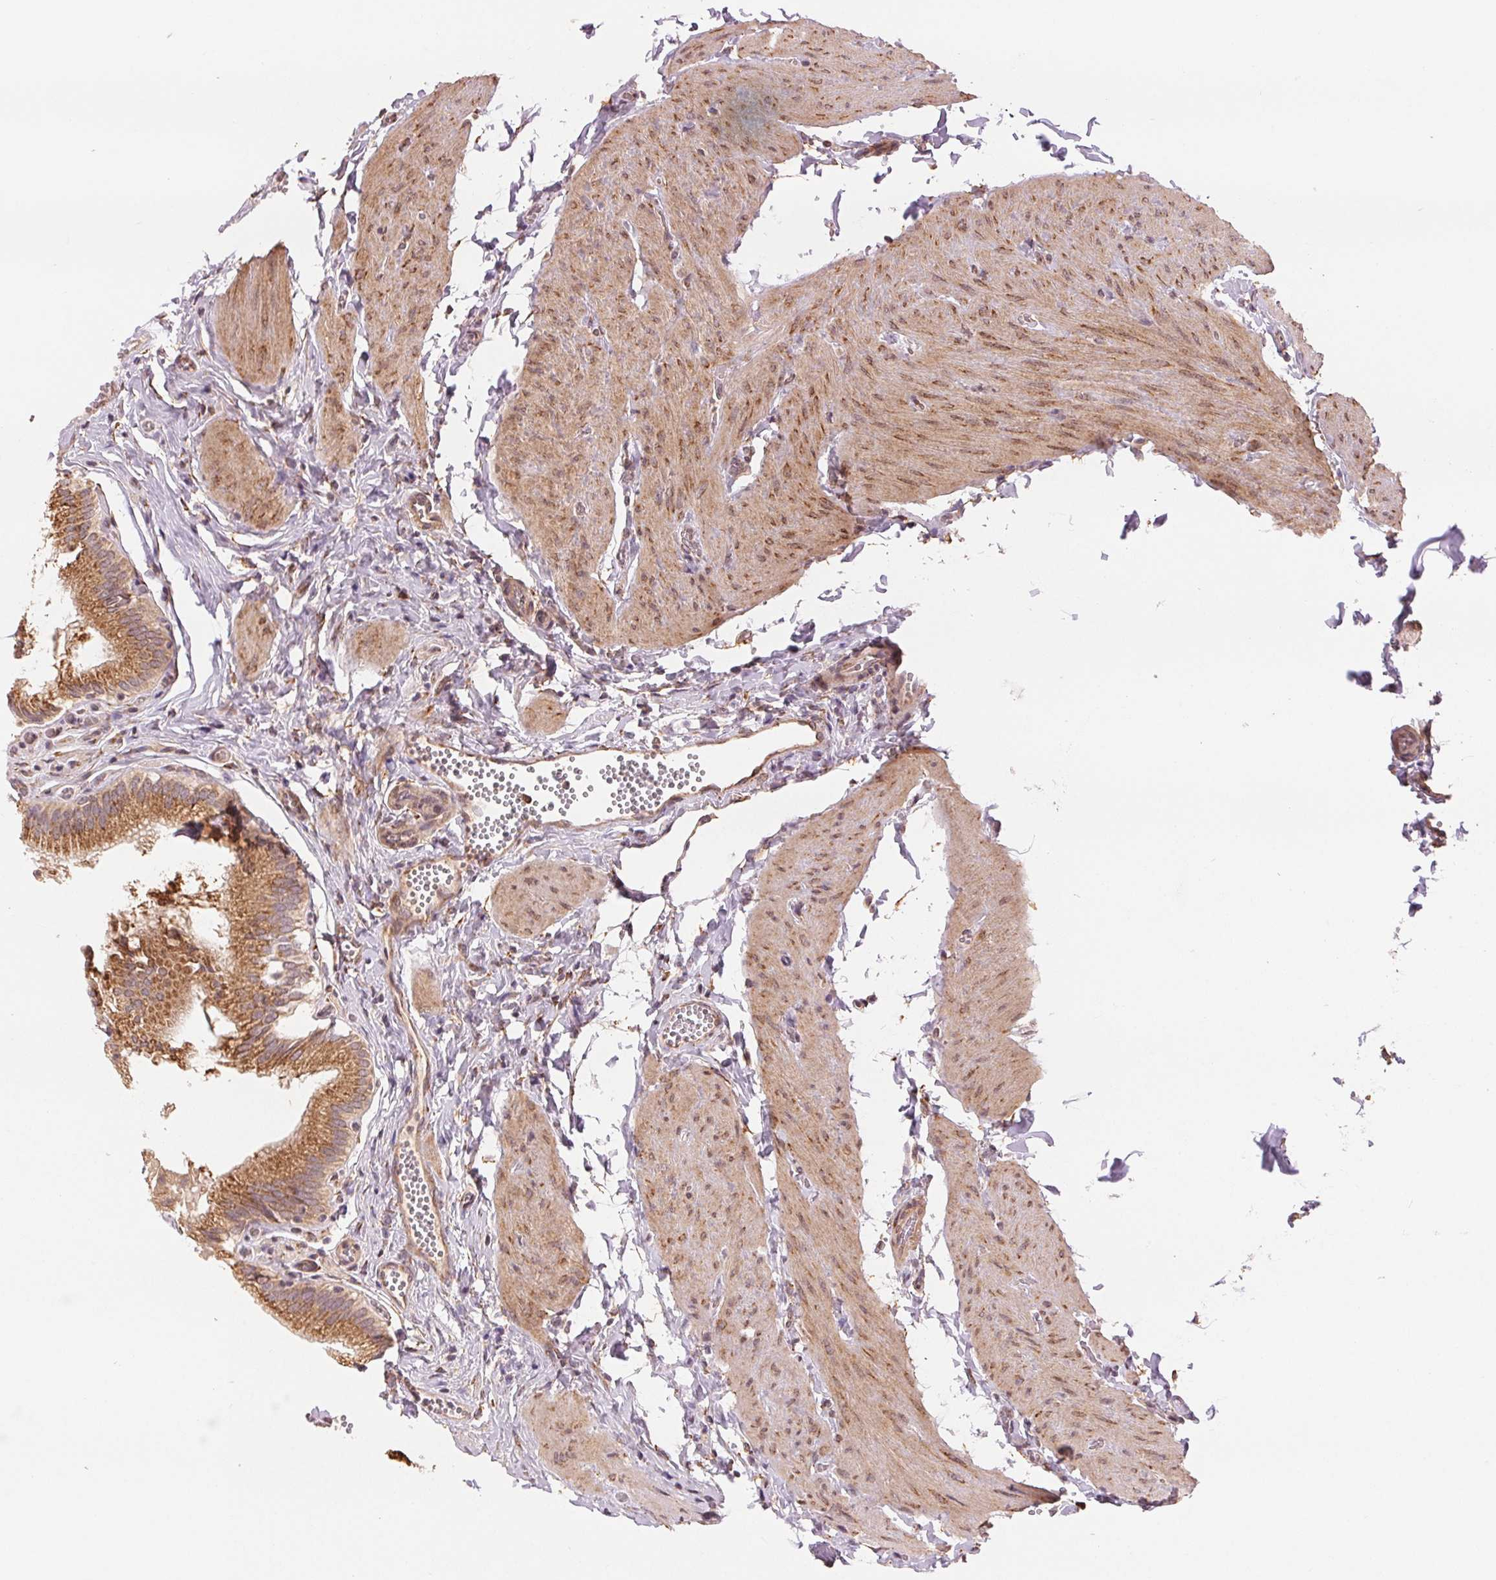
{"staining": {"intensity": "moderate", "quantity": ">75%", "location": "cytoplasmic/membranous"}, "tissue": "gallbladder", "cell_type": "Glandular cells", "image_type": "normal", "snomed": [{"axis": "morphology", "description": "Normal tissue, NOS"}, {"axis": "topography", "description": "Gallbladder"}, {"axis": "topography", "description": "Peripheral nerve tissue"}], "caption": "Protein expression analysis of normal gallbladder demonstrates moderate cytoplasmic/membranous expression in about >75% of glandular cells.", "gene": "SLC20A1", "patient": {"sex": "male", "age": 17}}